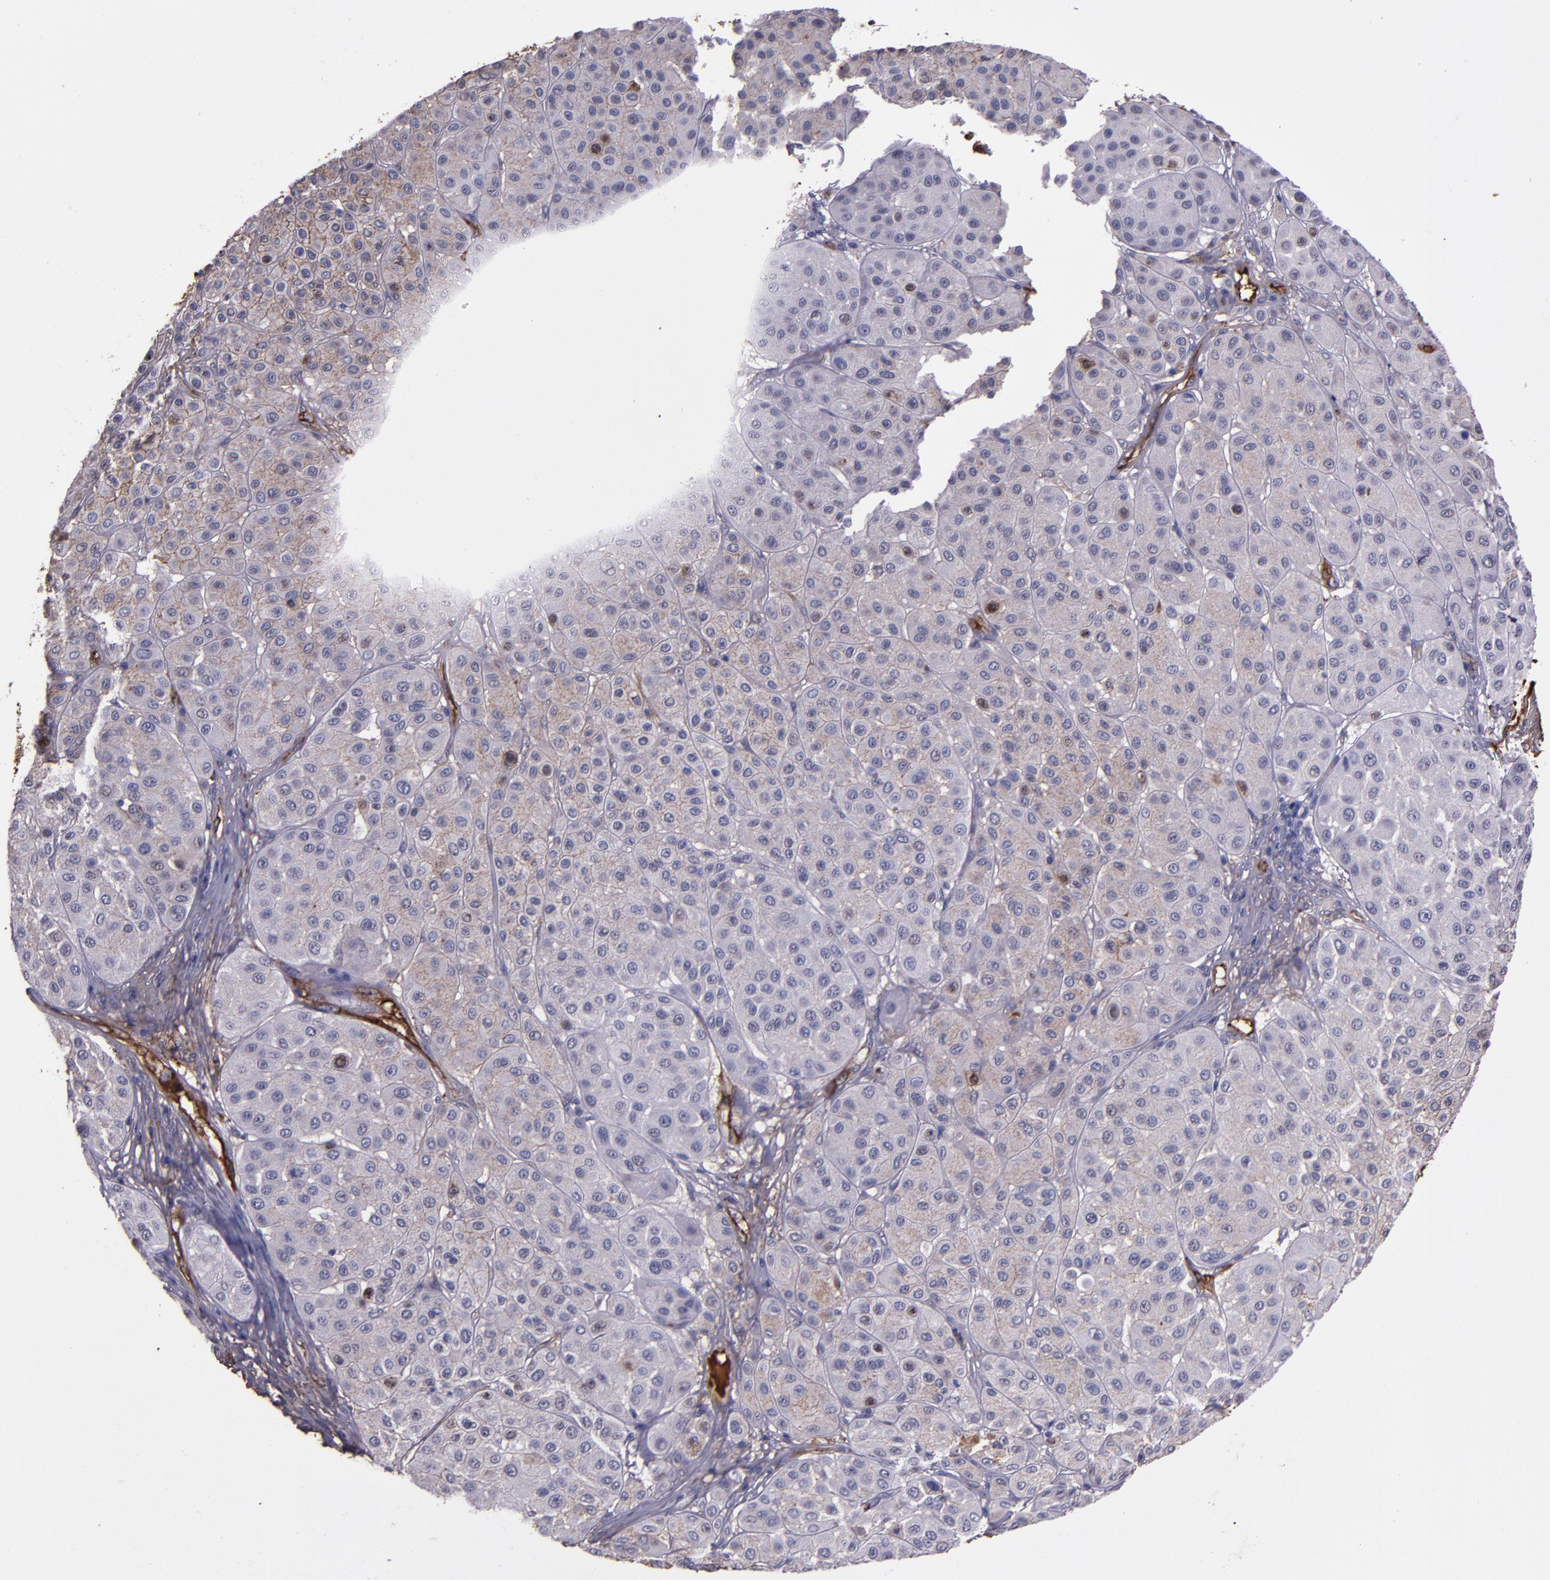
{"staining": {"intensity": "weak", "quantity": "<25%", "location": "cytoplasmic/membranous"}, "tissue": "melanoma", "cell_type": "Tumor cells", "image_type": "cancer", "snomed": [{"axis": "morphology", "description": "Normal tissue, NOS"}, {"axis": "morphology", "description": "Malignant melanoma, Metastatic site"}, {"axis": "topography", "description": "Skin"}], "caption": "Tumor cells show no significant protein expression in melanoma. The staining is performed using DAB brown chromogen with nuclei counter-stained in using hematoxylin.", "gene": "A2M", "patient": {"sex": "male", "age": 41}}